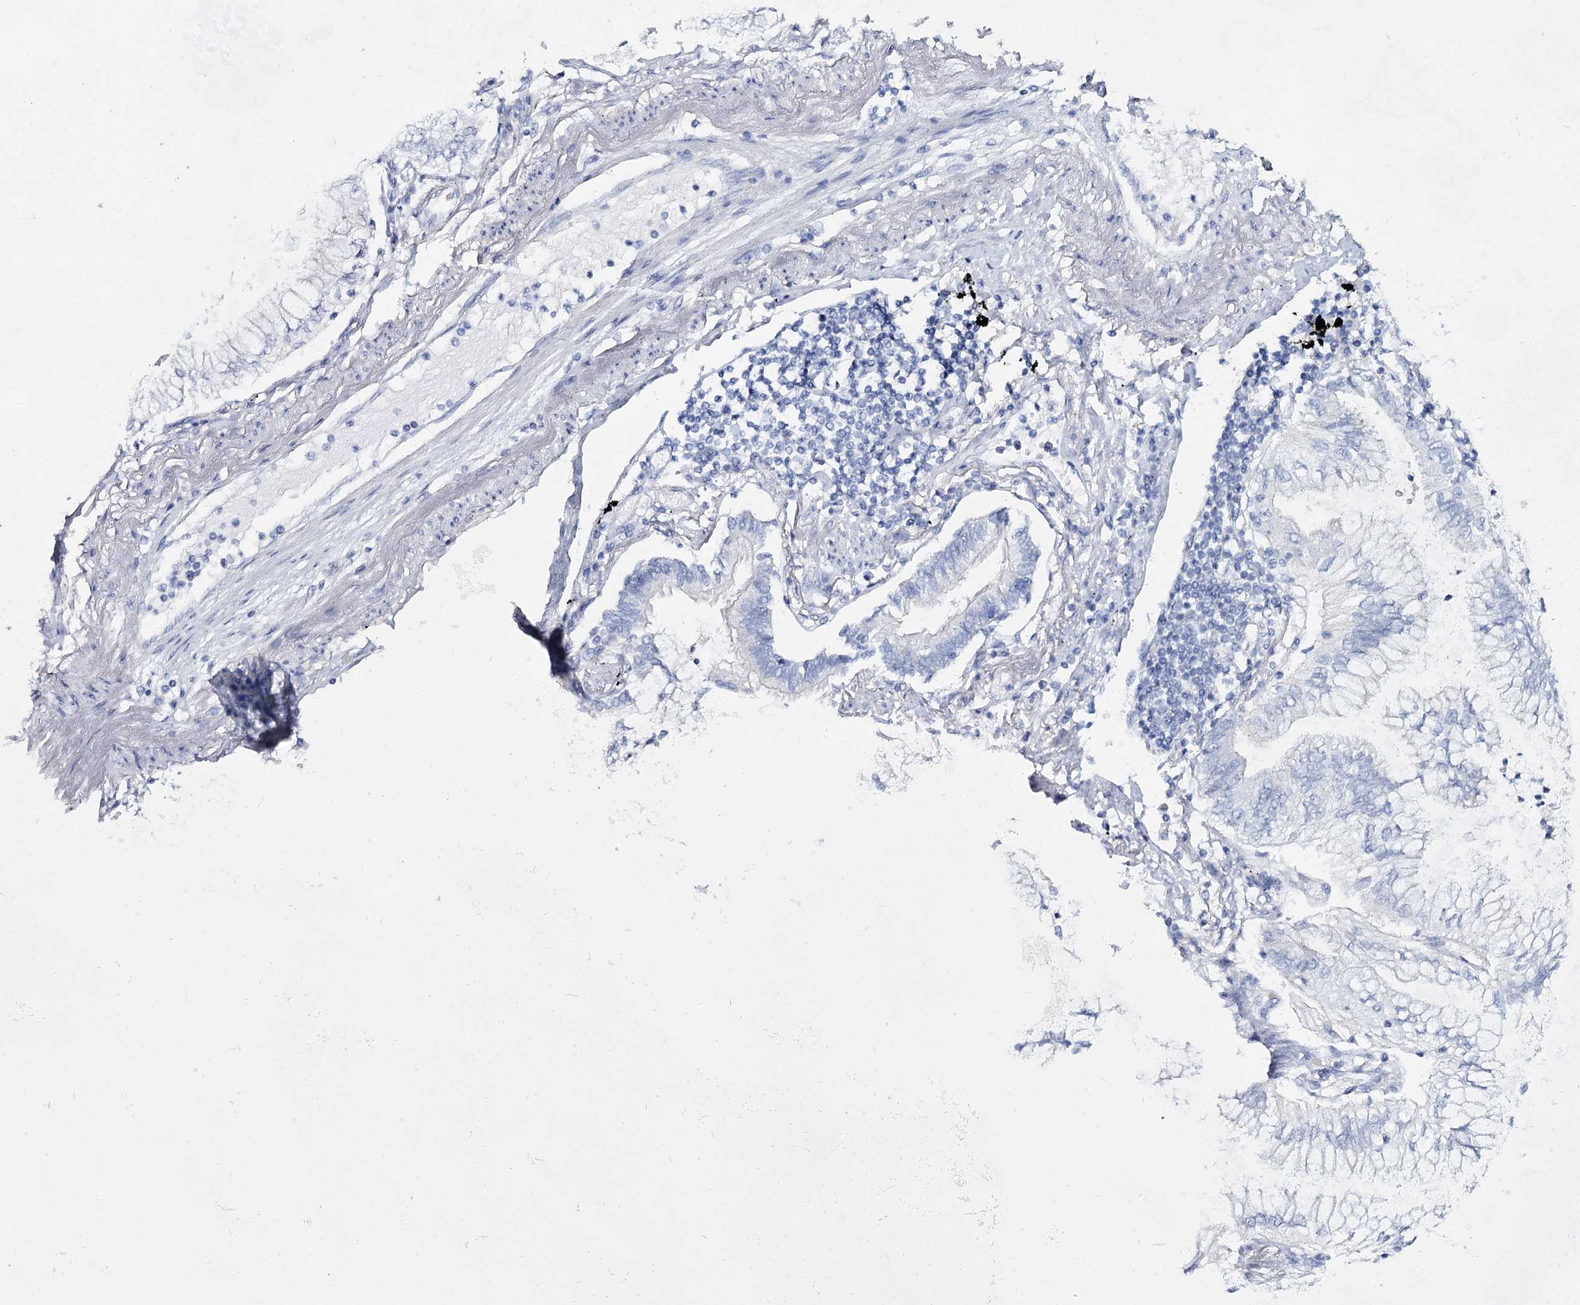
{"staining": {"intensity": "negative", "quantity": "none", "location": "none"}, "tissue": "lung cancer", "cell_type": "Tumor cells", "image_type": "cancer", "snomed": [{"axis": "morphology", "description": "Adenocarcinoma, NOS"}, {"axis": "topography", "description": "Lung"}], "caption": "The immunohistochemistry photomicrograph has no significant expression in tumor cells of lung cancer tissue. (DAB immunohistochemistry (IHC) with hematoxylin counter stain).", "gene": "SLC17A2", "patient": {"sex": "female", "age": 70}}